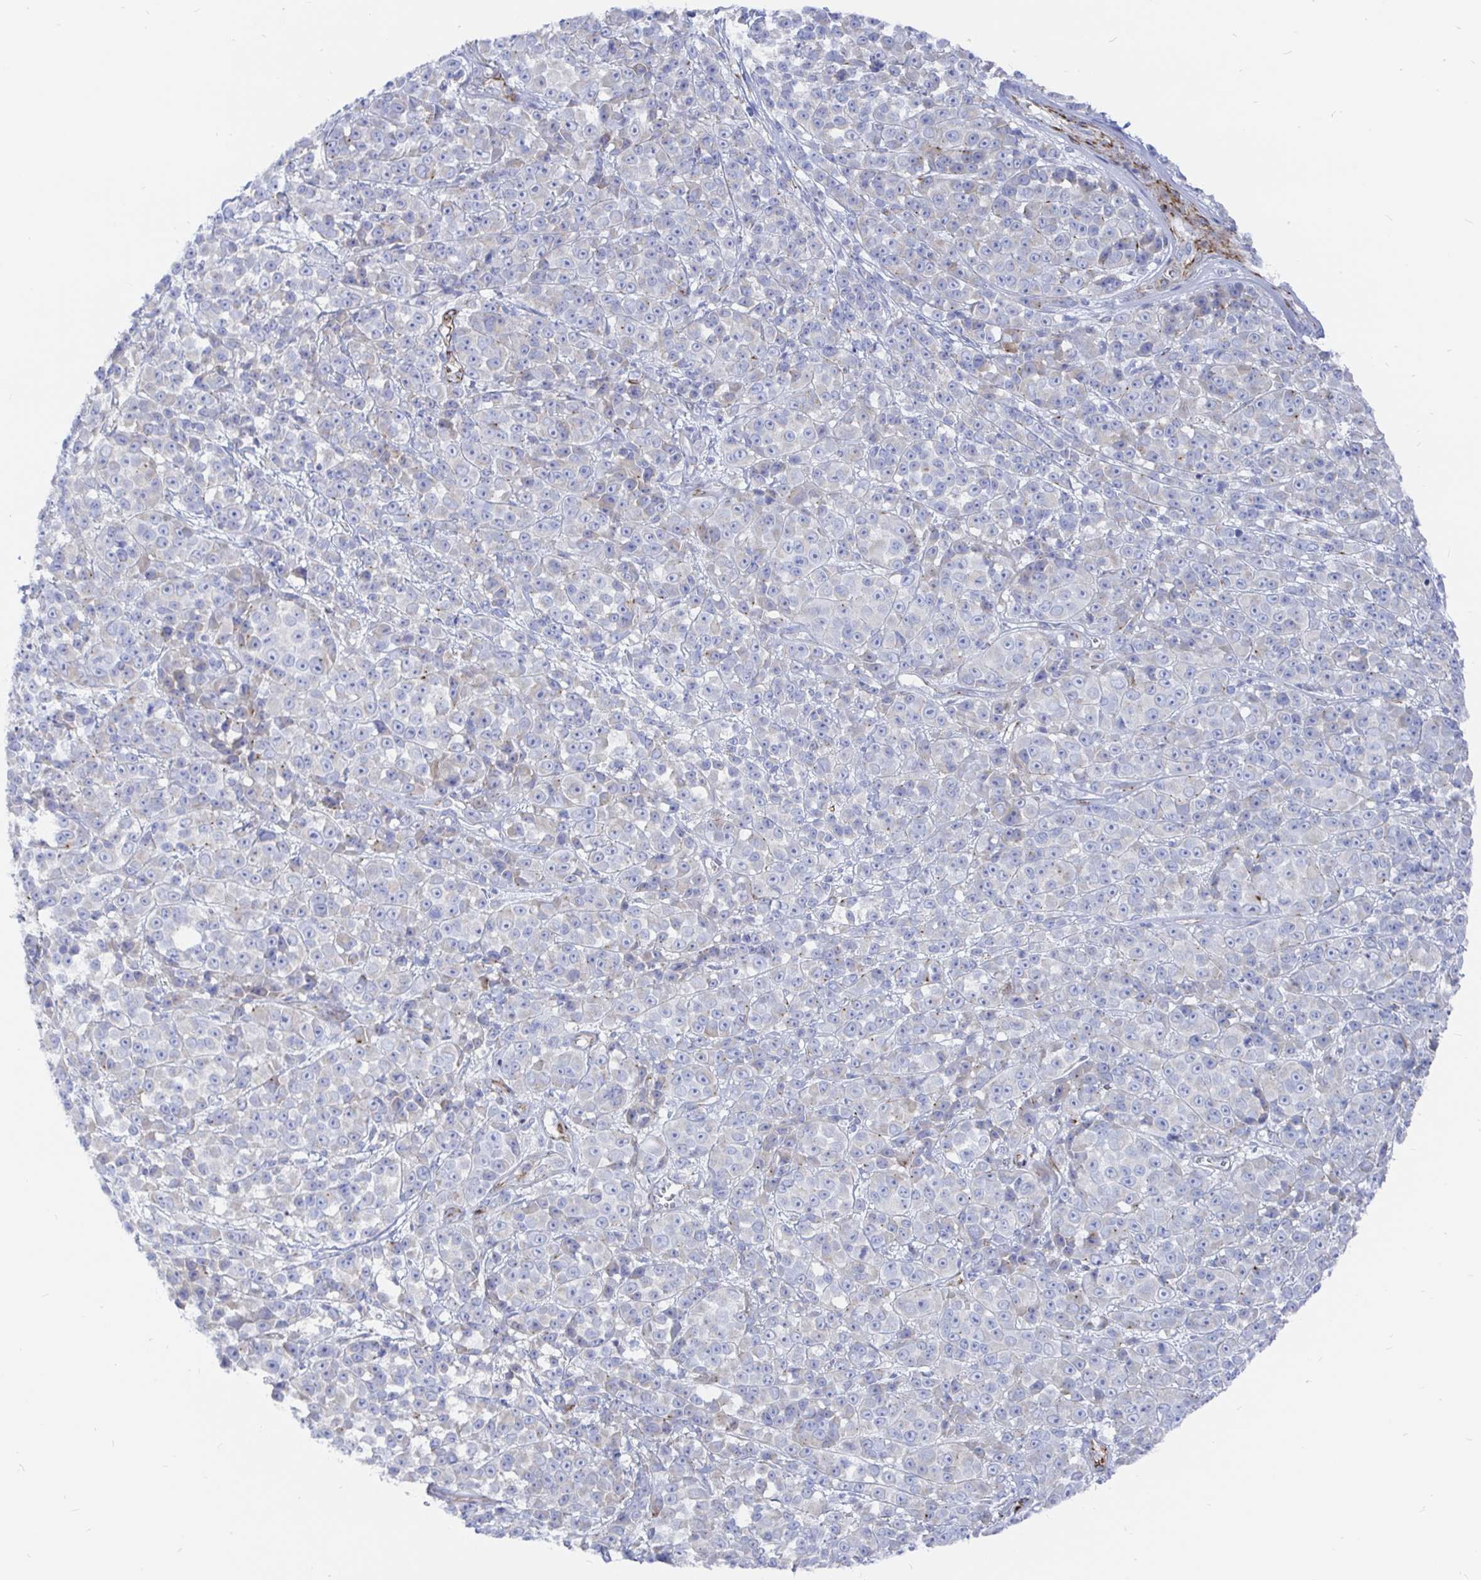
{"staining": {"intensity": "negative", "quantity": "none", "location": "none"}, "tissue": "melanoma", "cell_type": "Tumor cells", "image_type": "cancer", "snomed": [{"axis": "morphology", "description": "Malignant melanoma, NOS"}, {"axis": "topography", "description": "Skin"}, {"axis": "topography", "description": "Skin of back"}], "caption": "There is no significant staining in tumor cells of melanoma.", "gene": "COX16", "patient": {"sex": "male", "age": 91}}